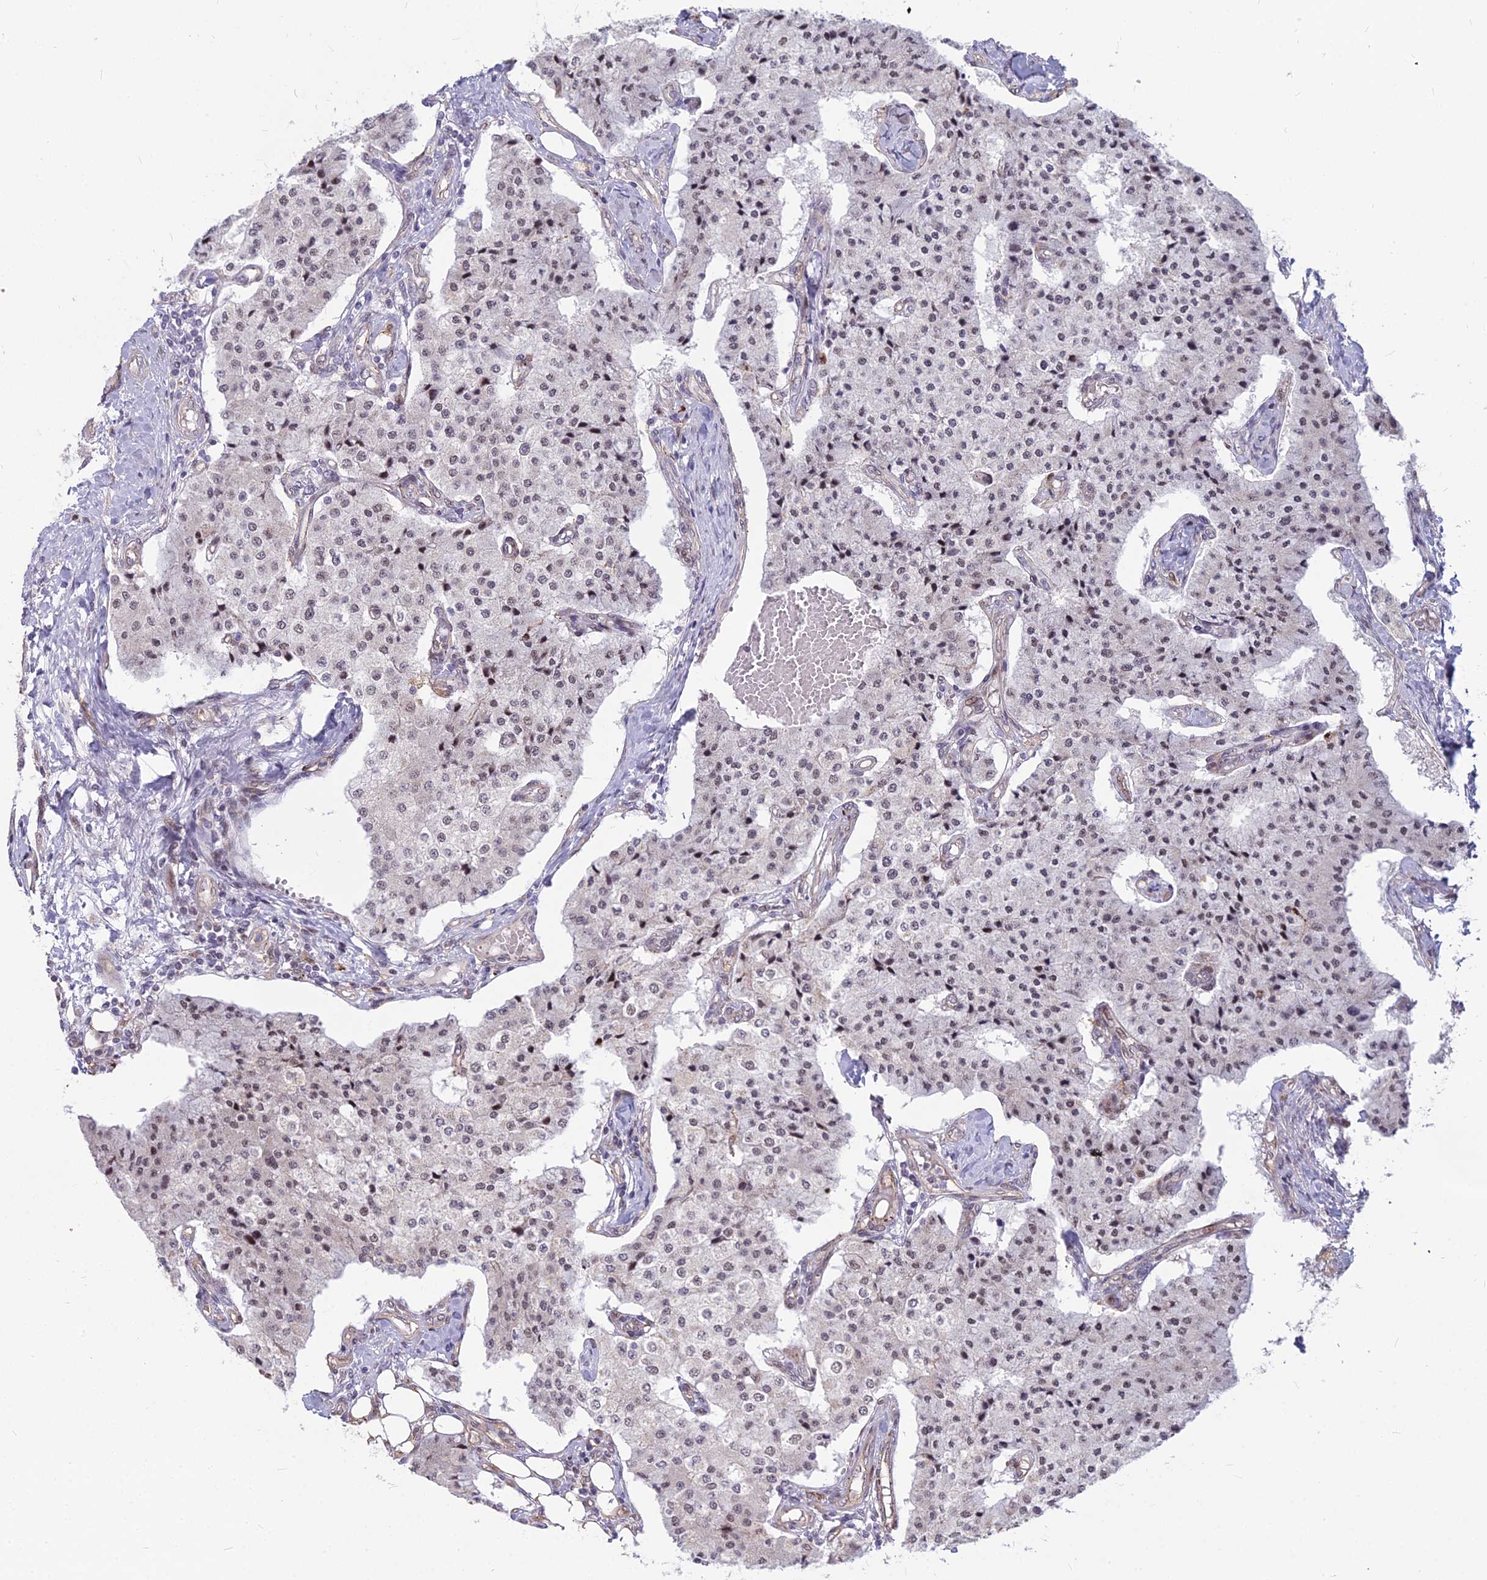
{"staining": {"intensity": "weak", "quantity": "<25%", "location": "nuclear"}, "tissue": "carcinoid", "cell_type": "Tumor cells", "image_type": "cancer", "snomed": [{"axis": "morphology", "description": "Carcinoid, malignant, NOS"}, {"axis": "topography", "description": "Colon"}], "caption": "An immunohistochemistry (IHC) micrograph of carcinoid is shown. There is no staining in tumor cells of carcinoid.", "gene": "ALG10", "patient": {"sex": "female", "age": 52}}